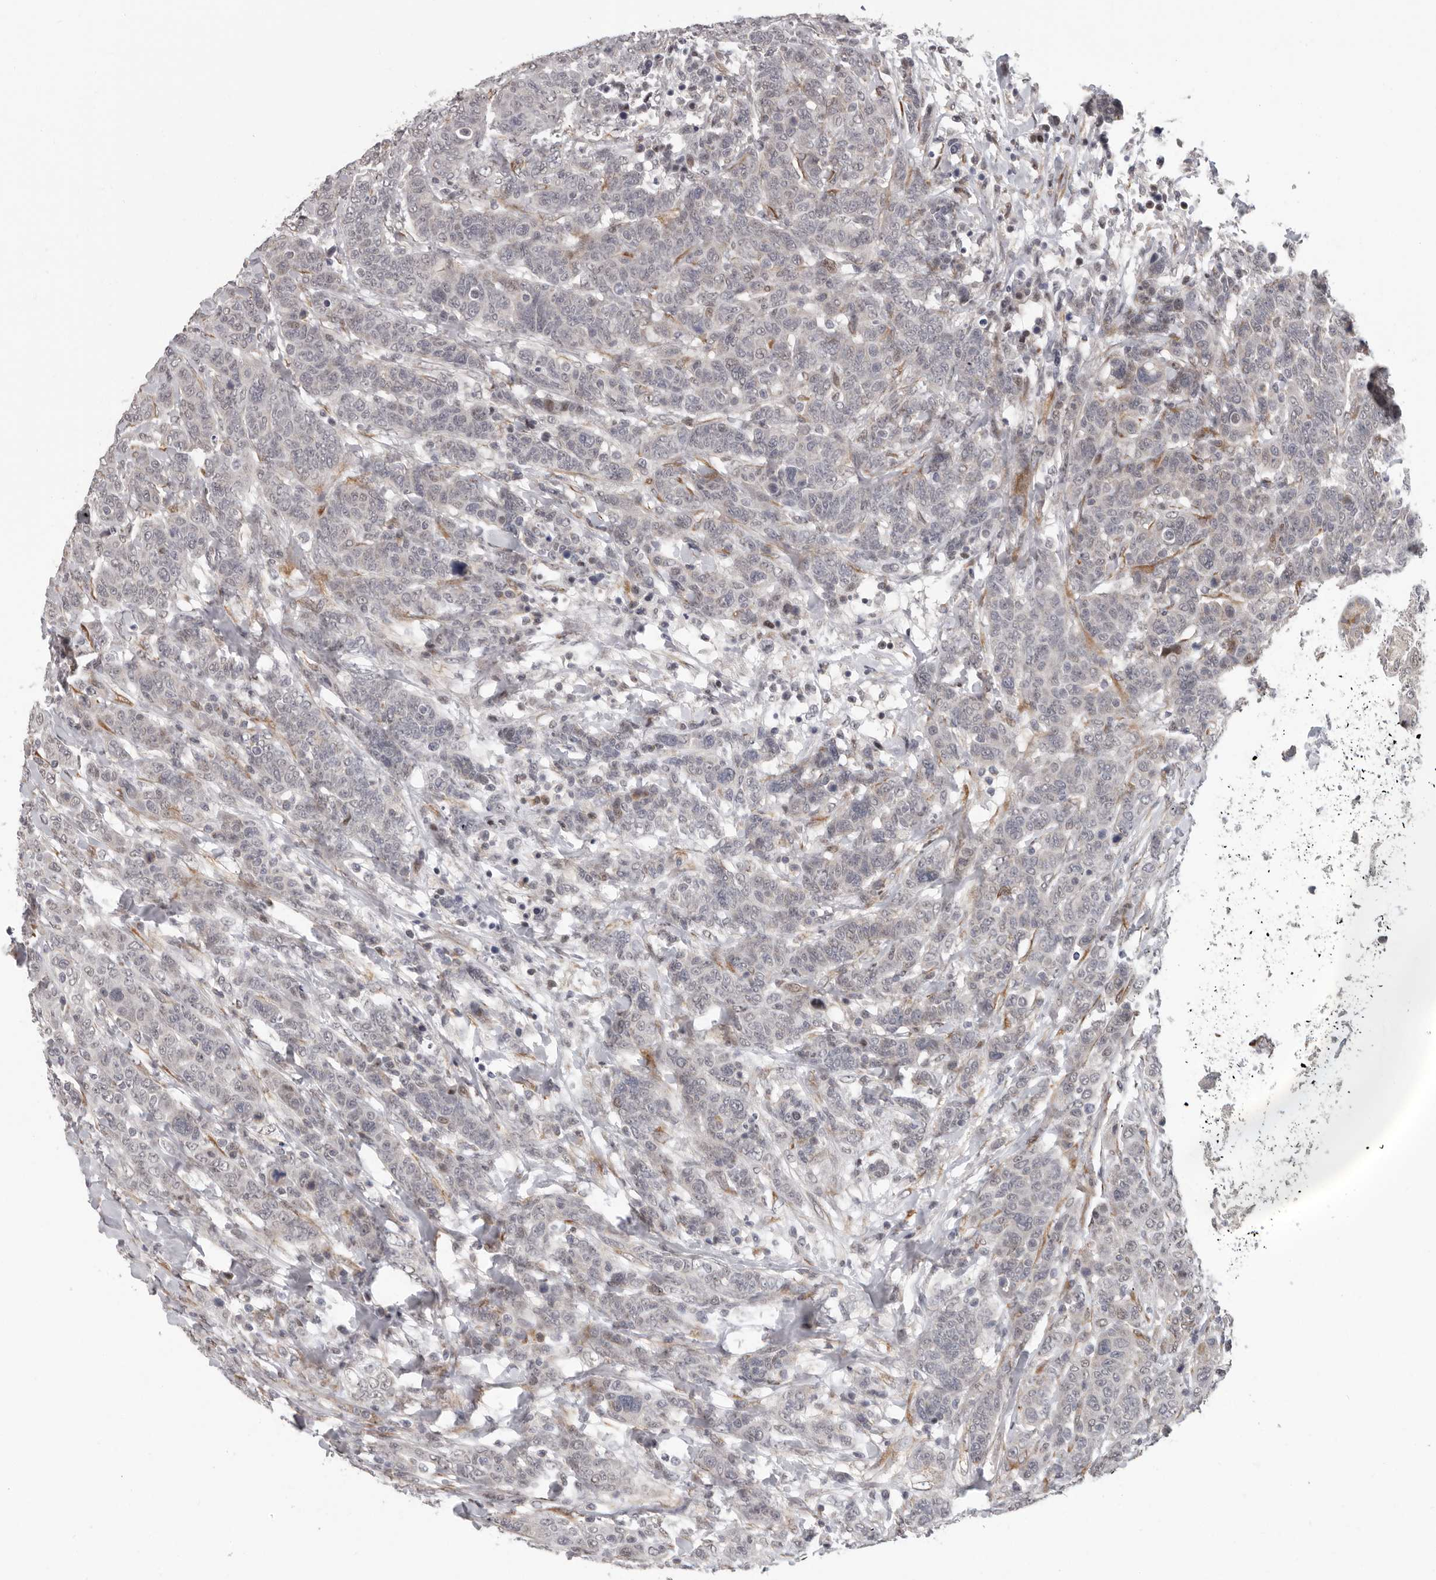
{"staining": {"intensity": "negative", "quantity": "none", "location": "none"}, "tissue": "breast cancer", "cell_type": "Tumor cells", "image_type": "cancer", "snomed": [{"axis": "morphology", "description": "Duct carcinoma"}, {"axis": "topography", "description": "Breast"}], "caption": "IHC of human breast cancer (intraductal carcinoma) demonstrates no expression in tumor cells.", "gene": "RALGPS2", "patient": {"sex": "female", "age": 37}}